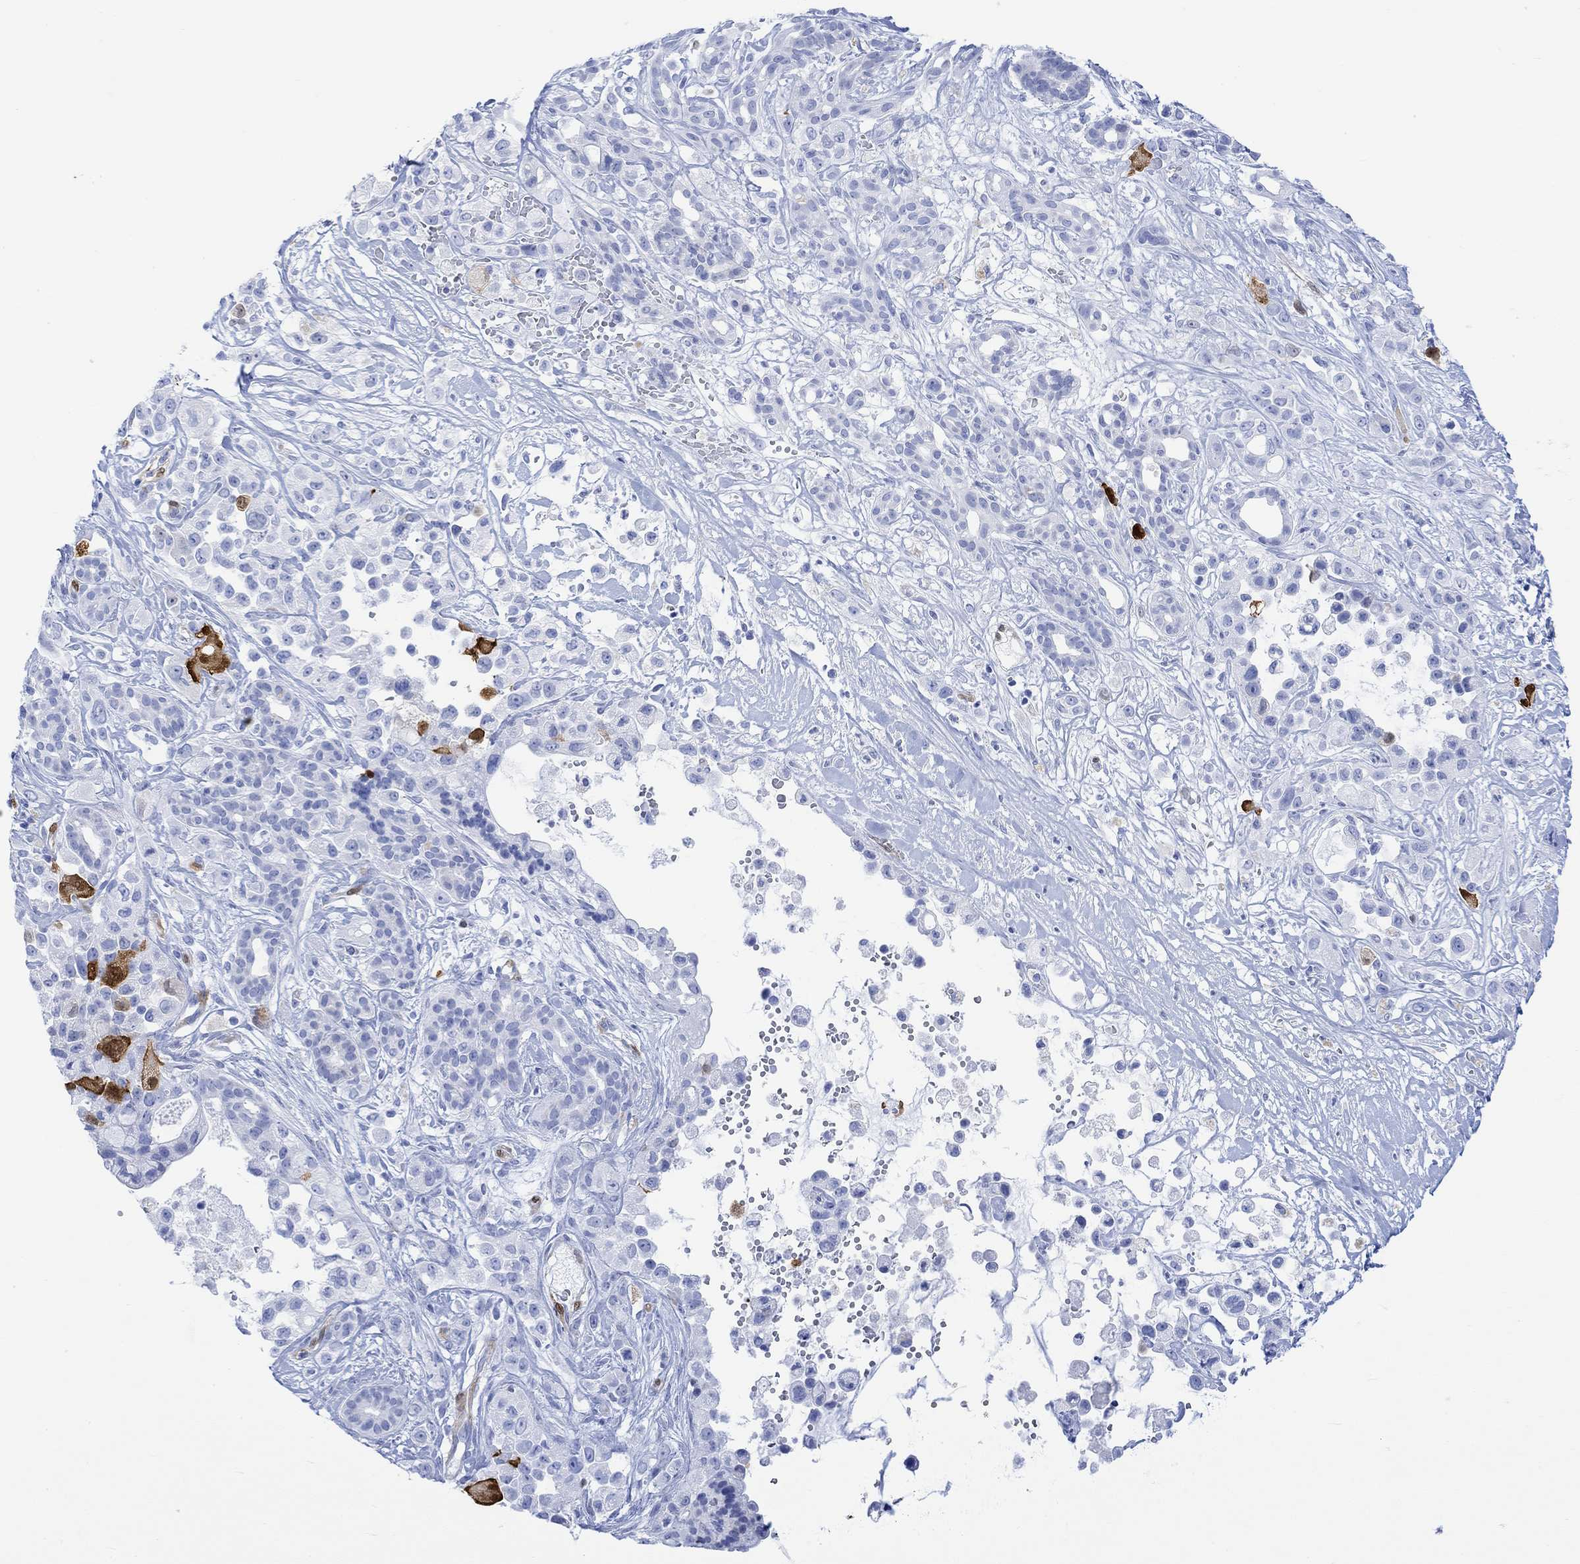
{"staining": {"intensity": "strong", "quantity": "<25%", "location": "cytoplasmic/membranous,nuclear"}, "tissue": "pancreatic cancer", "cell_type": "Tumor cells", "image_type": "cancer", "snomed": [{"axis": "morphology", "description": "Adenocarcinoma, NOS"}, {"axis": "topography", "description": "Pancreas"}], "caption": "Immunohistochemistry (IHC) staining of pancreatic cancer, which exhibits medium levels of strong cytoplasmic/membranous and nuclear staining in approximately <25% of tumor cells indicating strong cytoplasmic/membranous and nuclear protein positivity. The staining was performed using DAB (3,3'-diaminobenzidine) (brown) for protein detection and nuclei were counterstained in hematoxylin (blue).", "gene": "TPPP3", "patient": {"sex": "male", "age": 44}}